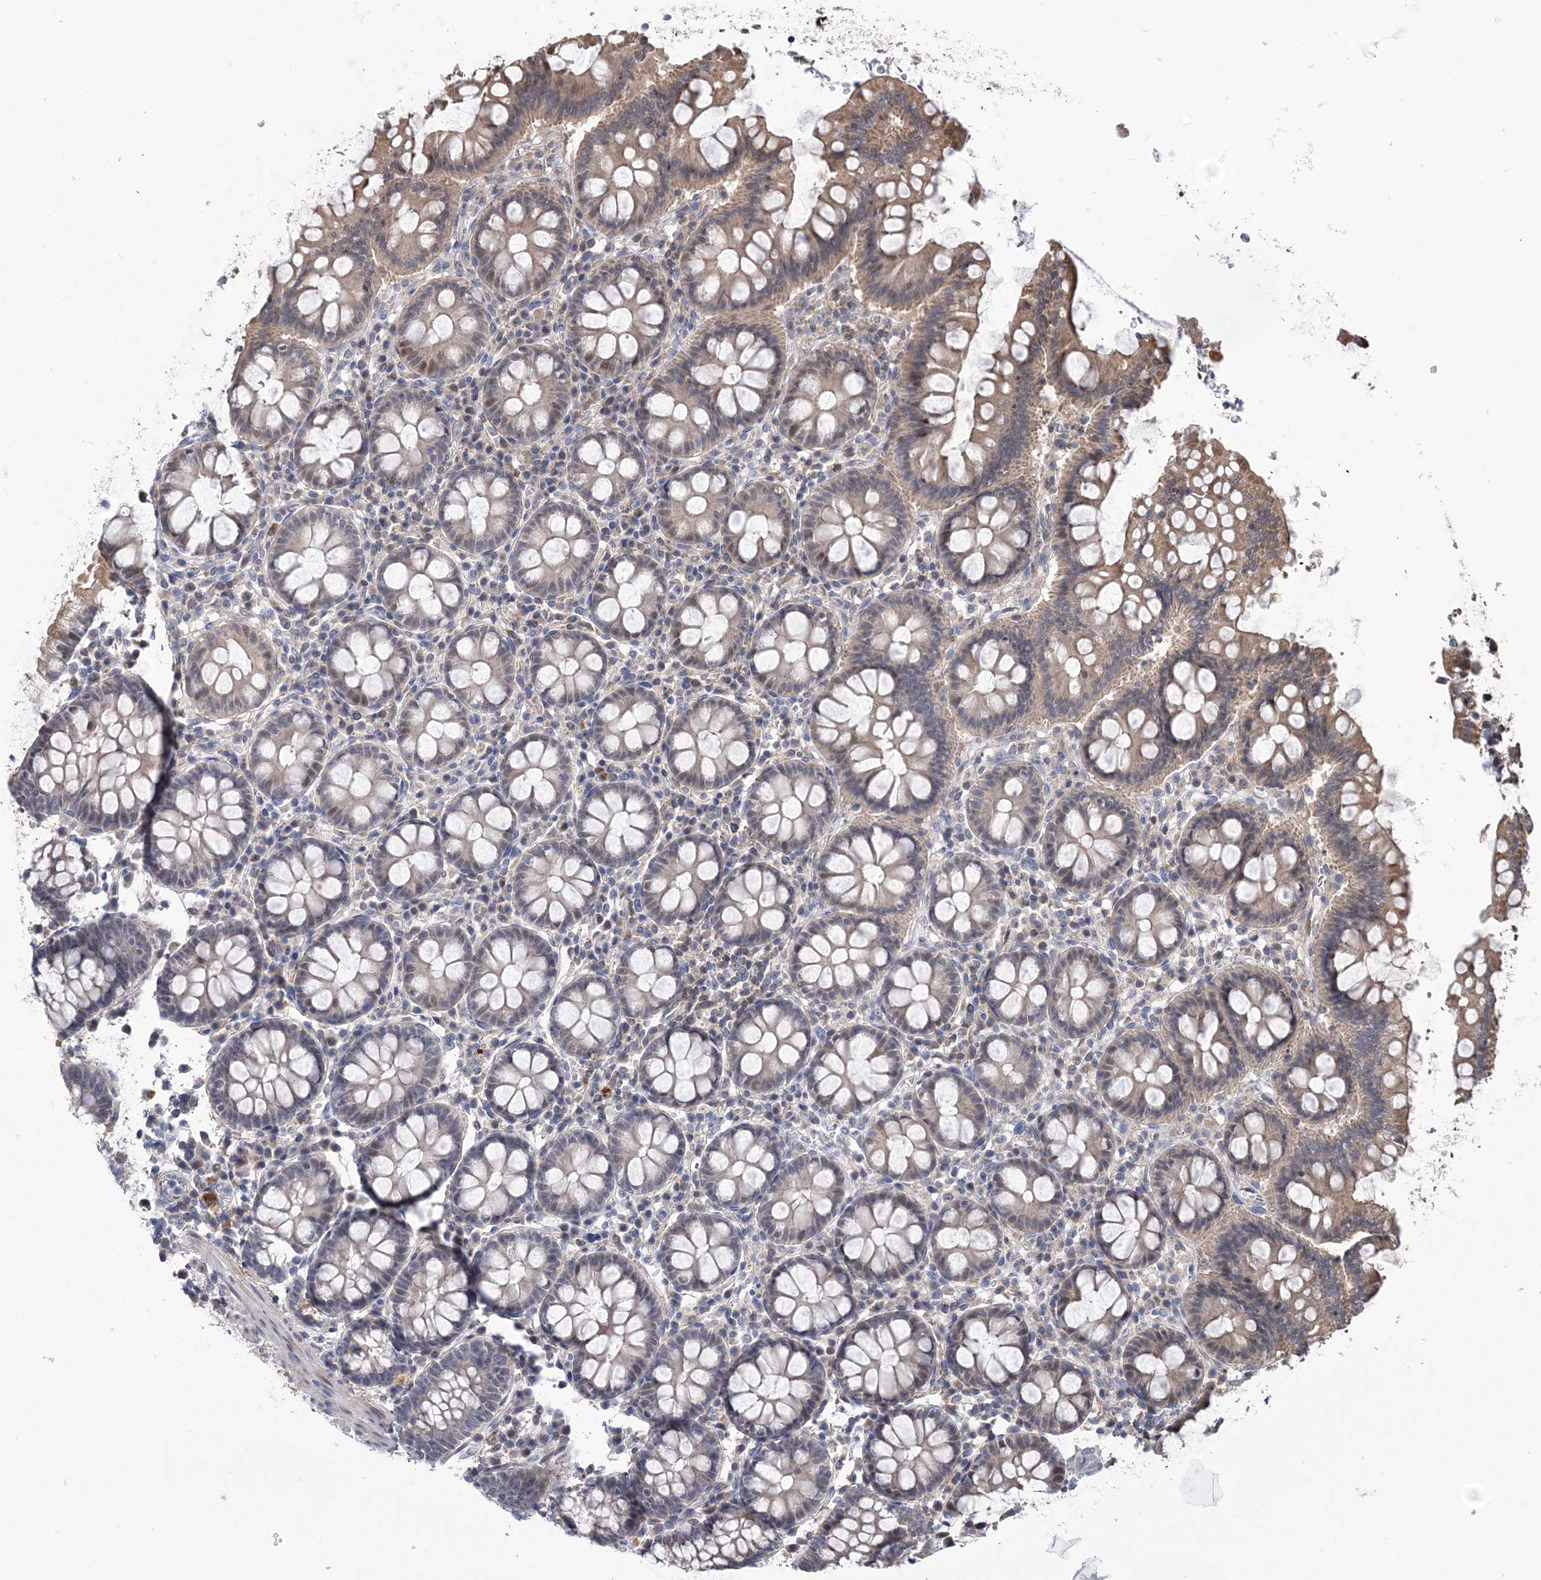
{"staining": {"intensity": "moderate", "quantity": ">75%", "location": "cytoplasmic/membranous"}, "tissue": "colon", "cell_type": "Endothelial cells", "image_type": "normal", "snomed": [{"axis": "morphology", "description": "Normal tissue, NOS"}, {"axis": "topography", "description": "Colon"}], "caption": "Immunohistochemical staining of benign colon displays >75% levels of moderate cytoplasmic/membranous protein positivity in about >75% of endothelial cells. The staining was performed using DAB (3,3'-diaminobenzidine) to visualize the protein expression in brown, while the nuclei were stained in blue with hematoxylin (Magnification: 20x).", "gene": "PPP2R2B", "patient": {"sex": "female", "age": 79}}